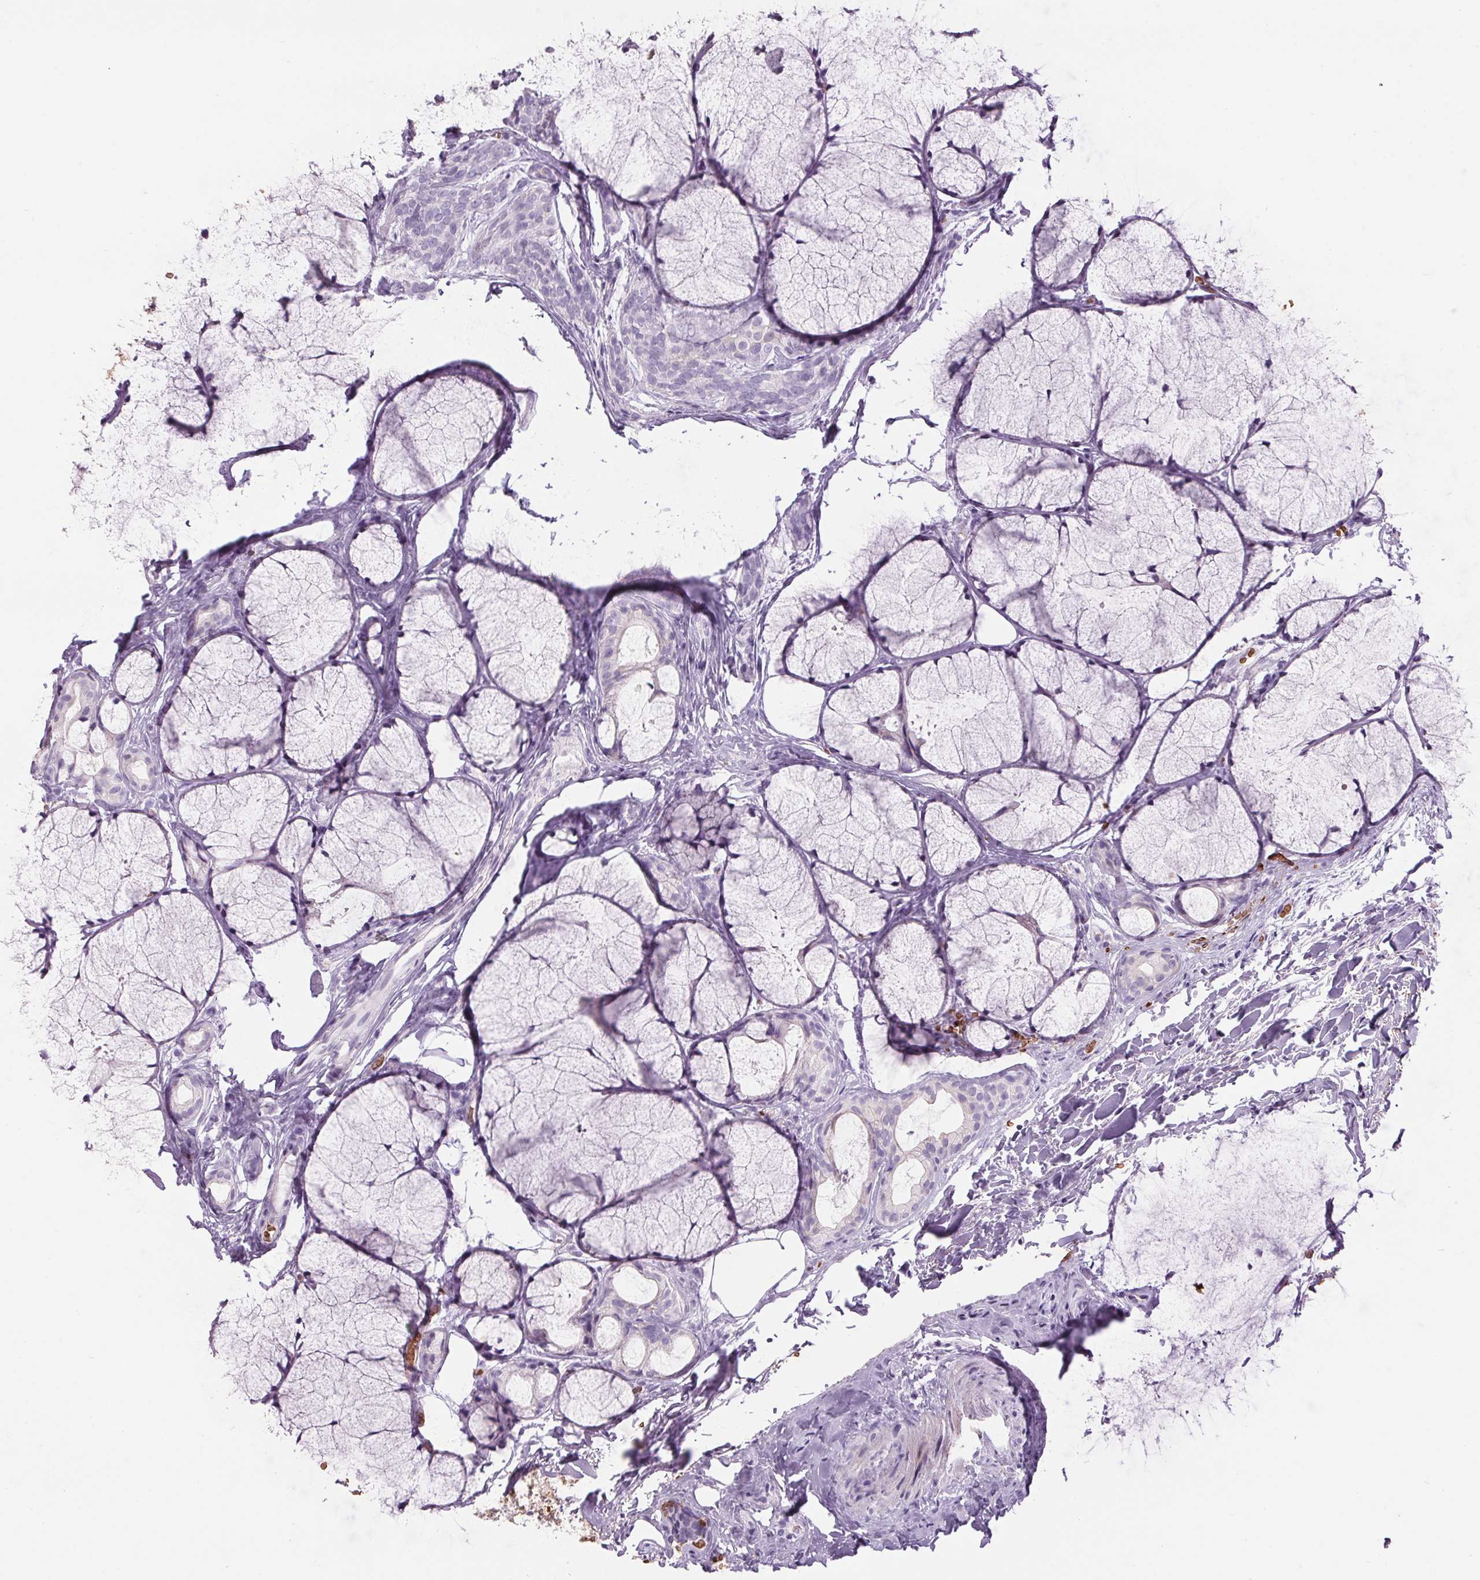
{"staining": {"intensity": "negative", "quantity": "none", "location": "none"}, "tissue": "head and neck cancer", "cell_type": "Tumor cells", "image_type": "cancer", "snomed": [{"axis": "morphology", "description": "Adenocarcinoma, NOS"}, {"axis": "topography", "description": "Head-Neck"}], "caption": "DAB immunohistochemical staining of adenocarcinoma (head and neck) exhibits no significant expression in tumor cells.", "gene": "HBQ1", "patient": {"sex": "male", "age": 66}}